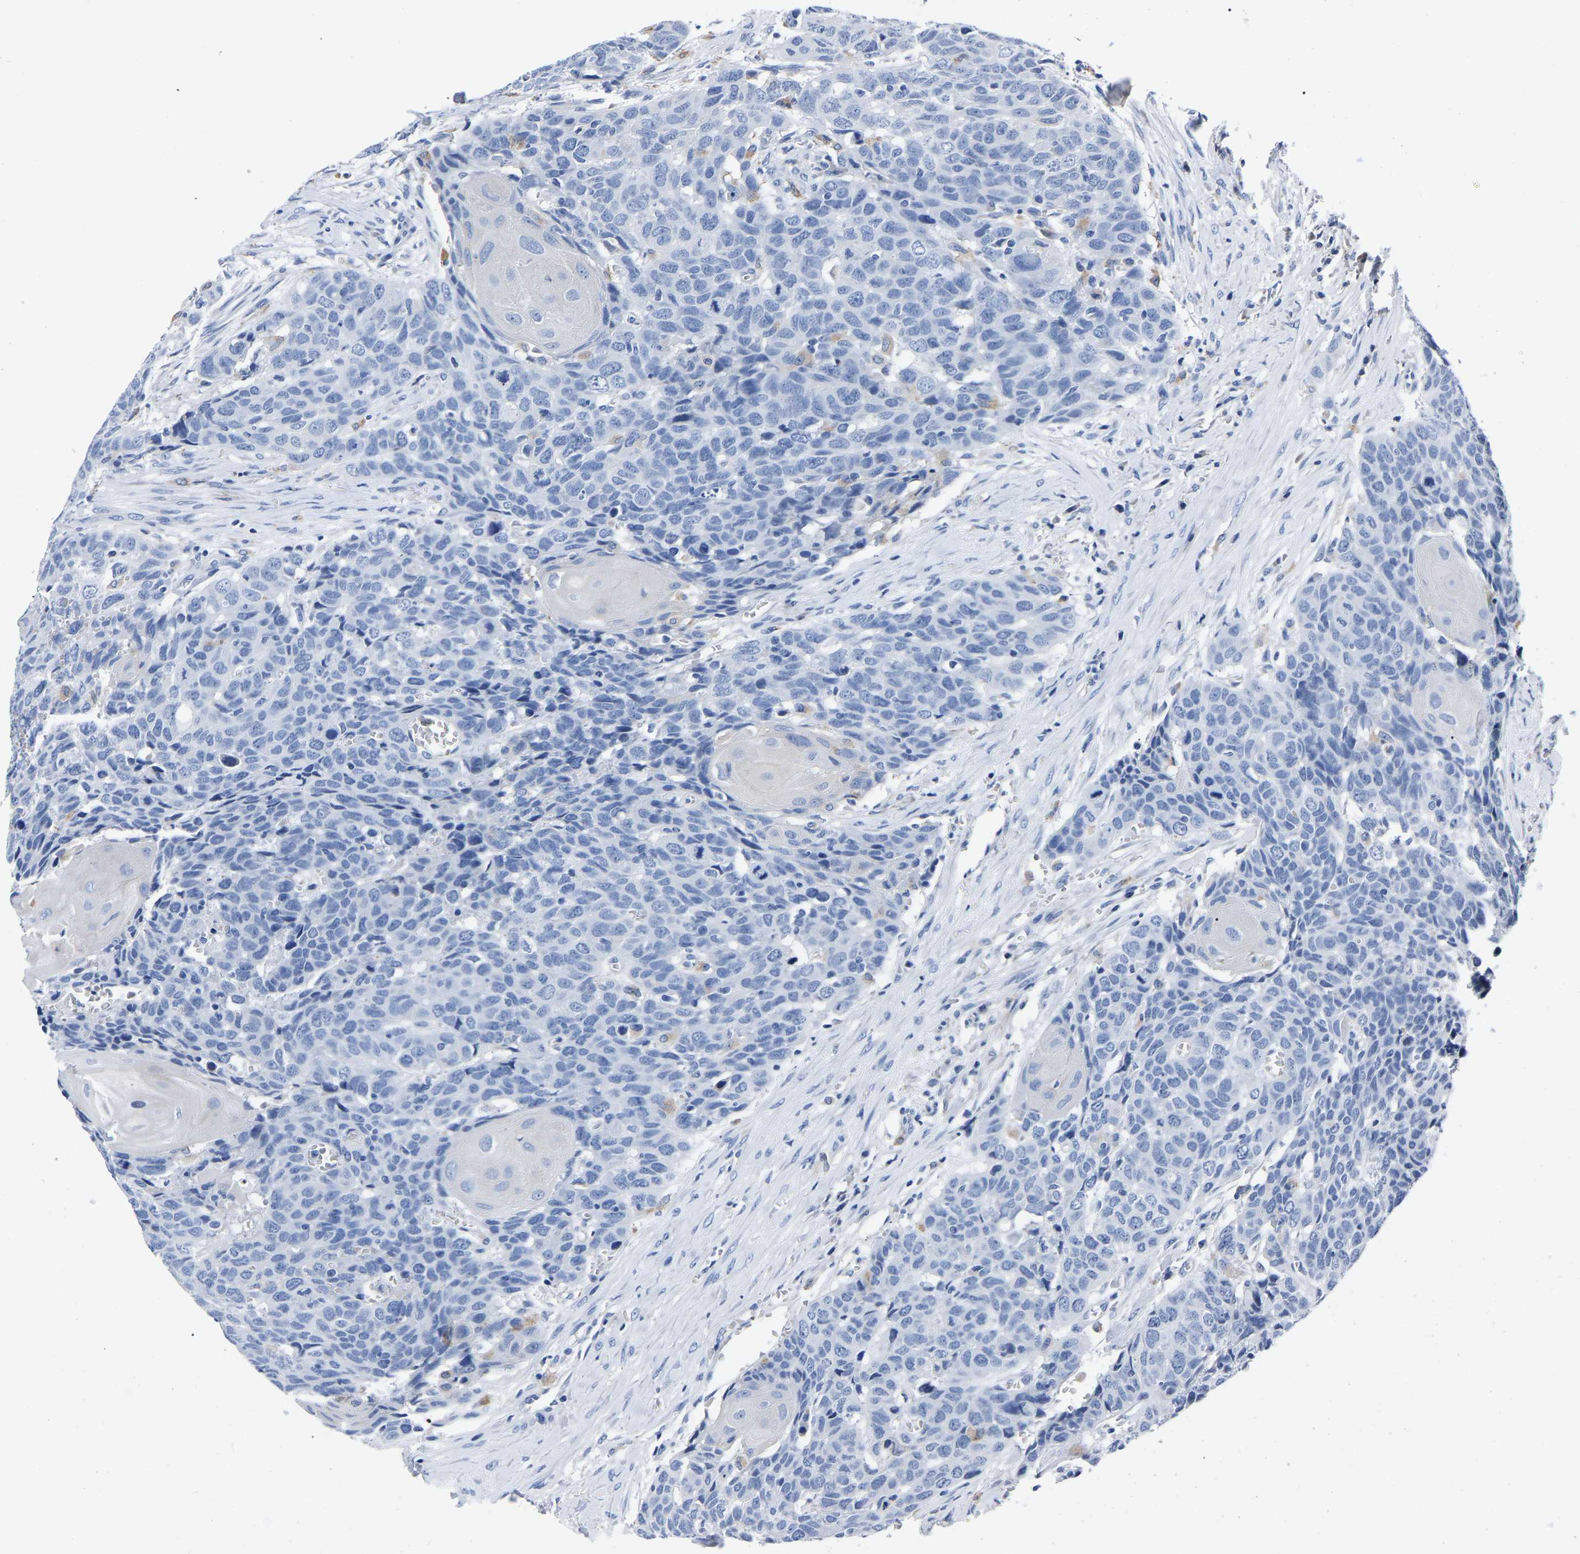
{"staining": {"intensity": "negative", "quantity": "none", "location": "none"}, "tissue": "head and neck cancer", "cell_type": "Tumor cells", "image_type": "cancer", "snomed": [{"axis": "morphology", "description": "Squamous cell carcinoma, NOS"}, {"axis": "topography", "description": "Head-Neck"}], "caption": "A high-resolution image shows immunohistochemistry (IHC) staining of head and neck squamous cell carcinoma, which reveals no significant staining in tumor cells.", "gene": "MOV10L1", "patient": {"sex": "male", "age": 66}}